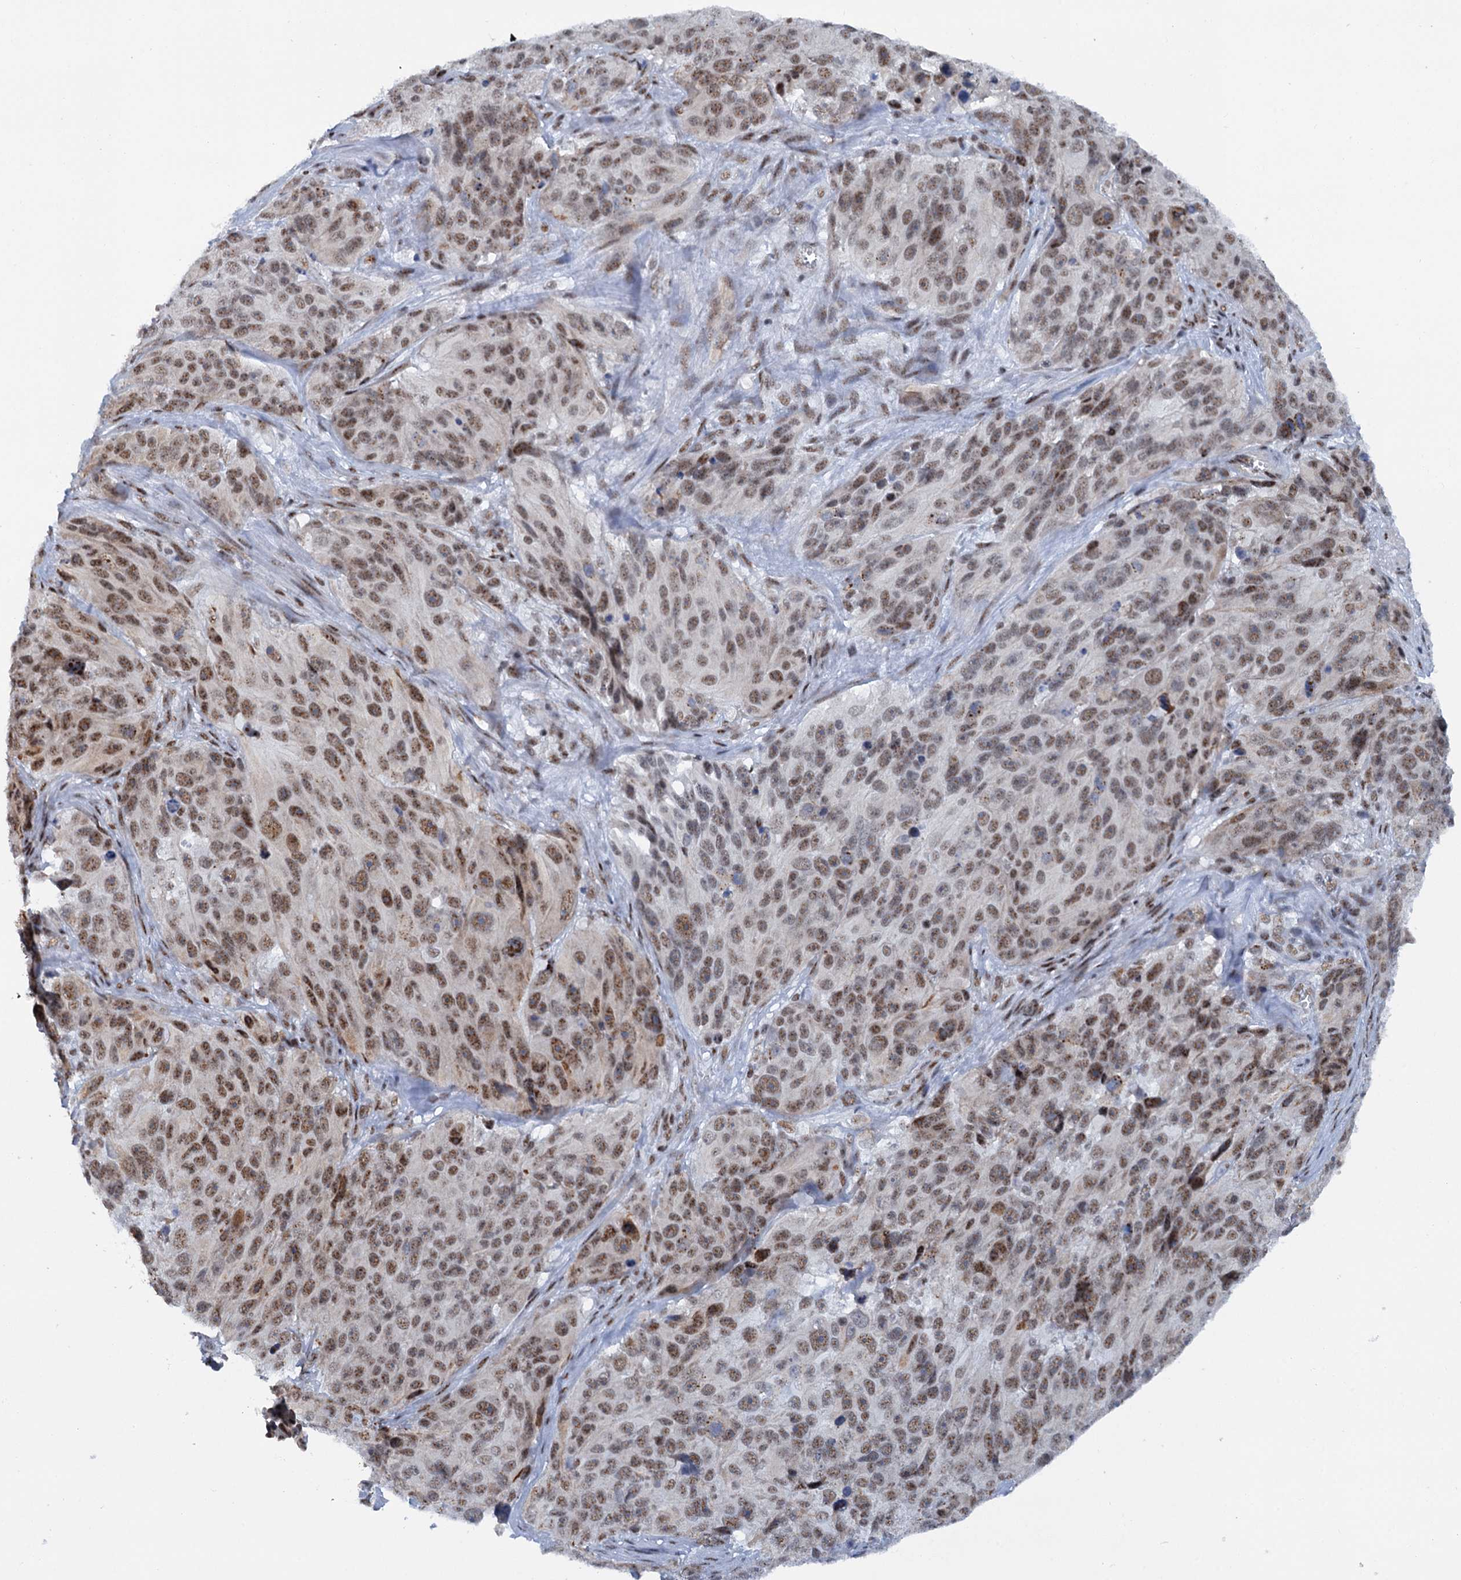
{"staining": {"intensity": "moderate", "quantity": ">75%", "location": "nuclear"}, "tissue": "melanoma", "cell_type": "Tumor cells", "image_type": "cancer", "snomed": [{"axis": "morphology", "description": "Malignant melanoma, NOS"}, {"axis": "topography", "description": "Skin"}], "caption": "Malignant melanoma tissue shows moderate nuclear expression in approximately >75% of tumor cells, visualized by immunohistochemistry.", "gene": "SREK1", "patient": {"sex": "male", "age": 84}}